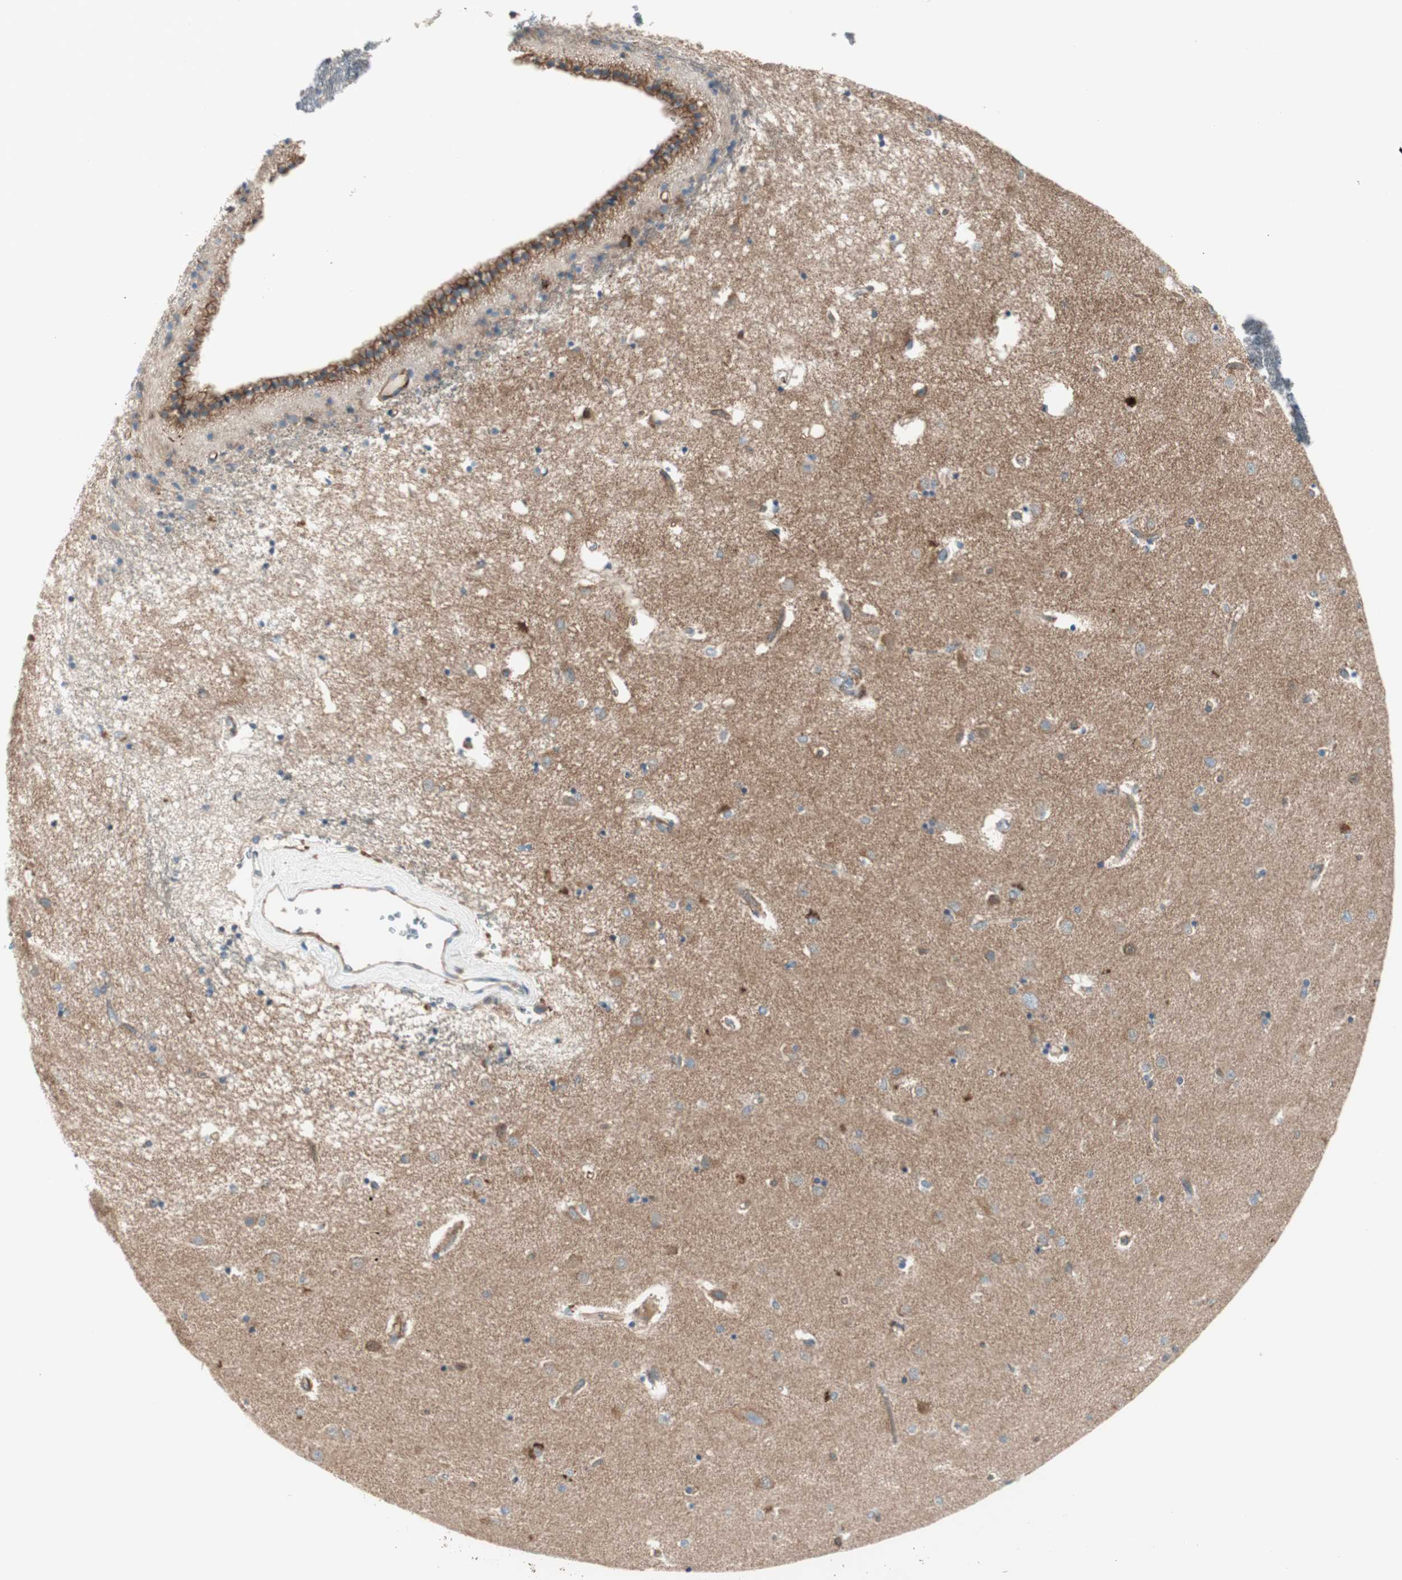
{"staining": {"intensity": "negative", "quantity": "none", "location": "none"}, "tissue": "caudate", "cell_type": "Glial cells", "image_type": "normal", "snomed": [{"axis": "morphology", "description": "Normal tissue, NOS"}, {"axis": "topography", "description": "Lateral ventricle wall"}], "caption": "Glial cells are negative for brown protein staining in benign caudate. Brightfield microscopy of IHC stained with DAB (brown) and hematoxylin (blue), captured at high magnification.", "gene": "SRCIN1", "patient": {"sex": "female", "age": 54}}